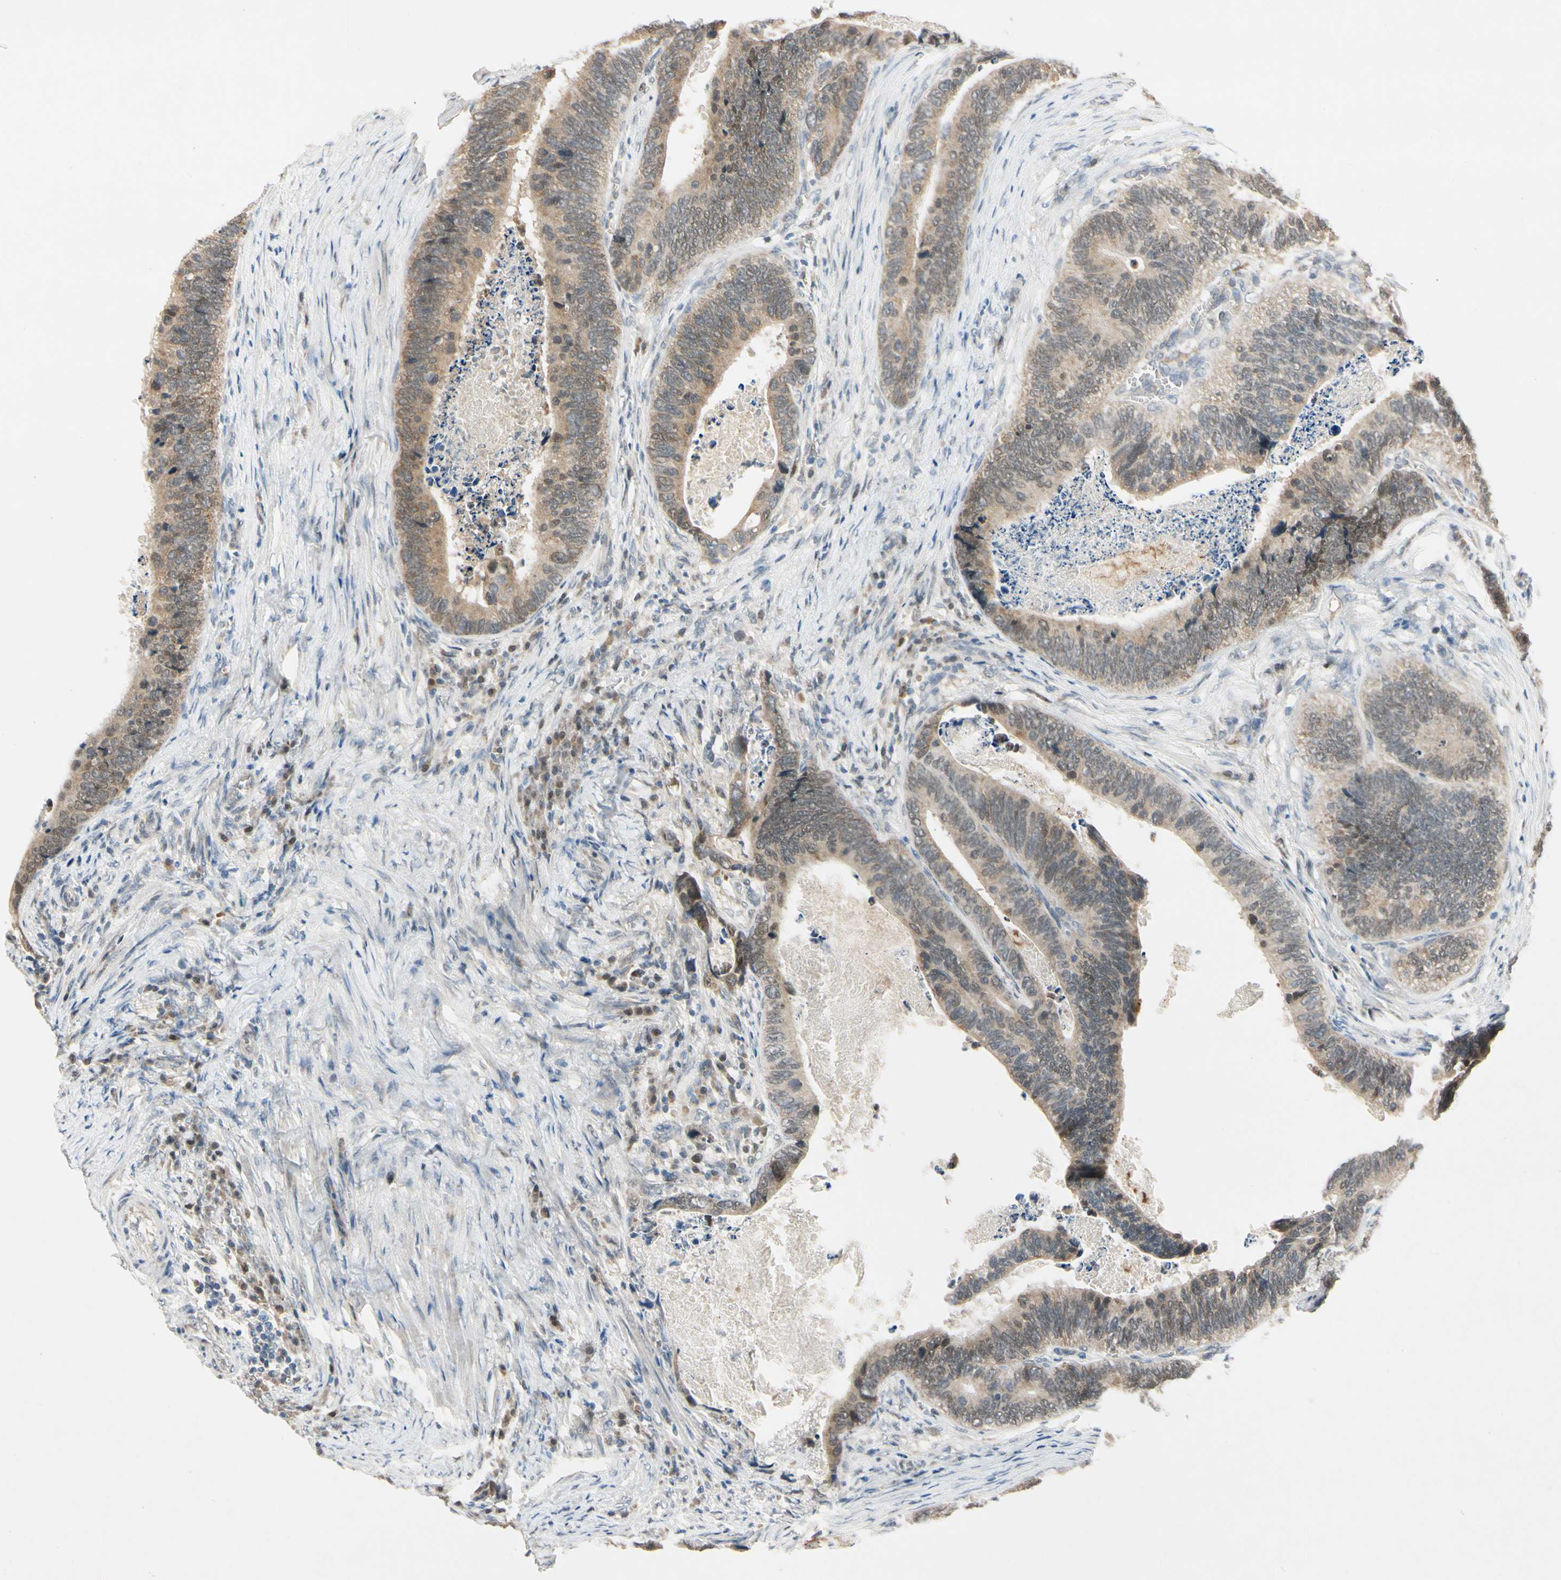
{"staining": {"intensity": "weak", "quantity": ">75%", "location": "cytoplasmic/membranous,nuclear"}, "tissue": "colorectal cancer", "cell_type": "Tumor cells", "image_type": "cancer", "snomed": [{"axis": "morphology", "description": "Adenocarcinoma, NOS"}, {"axis": "topography", "description": "Colon"}], "caption": "Brown immunohistochemical staining in colorectal cancer reveals weak cytoplasmic/membranous and nuclear staining in approximately >75% of tumor cells. (DAB = brown stain, brightfield microscopy at high magnification).", "gene": "RIOX2", "patient": {"sex": "male", "age": 72}}